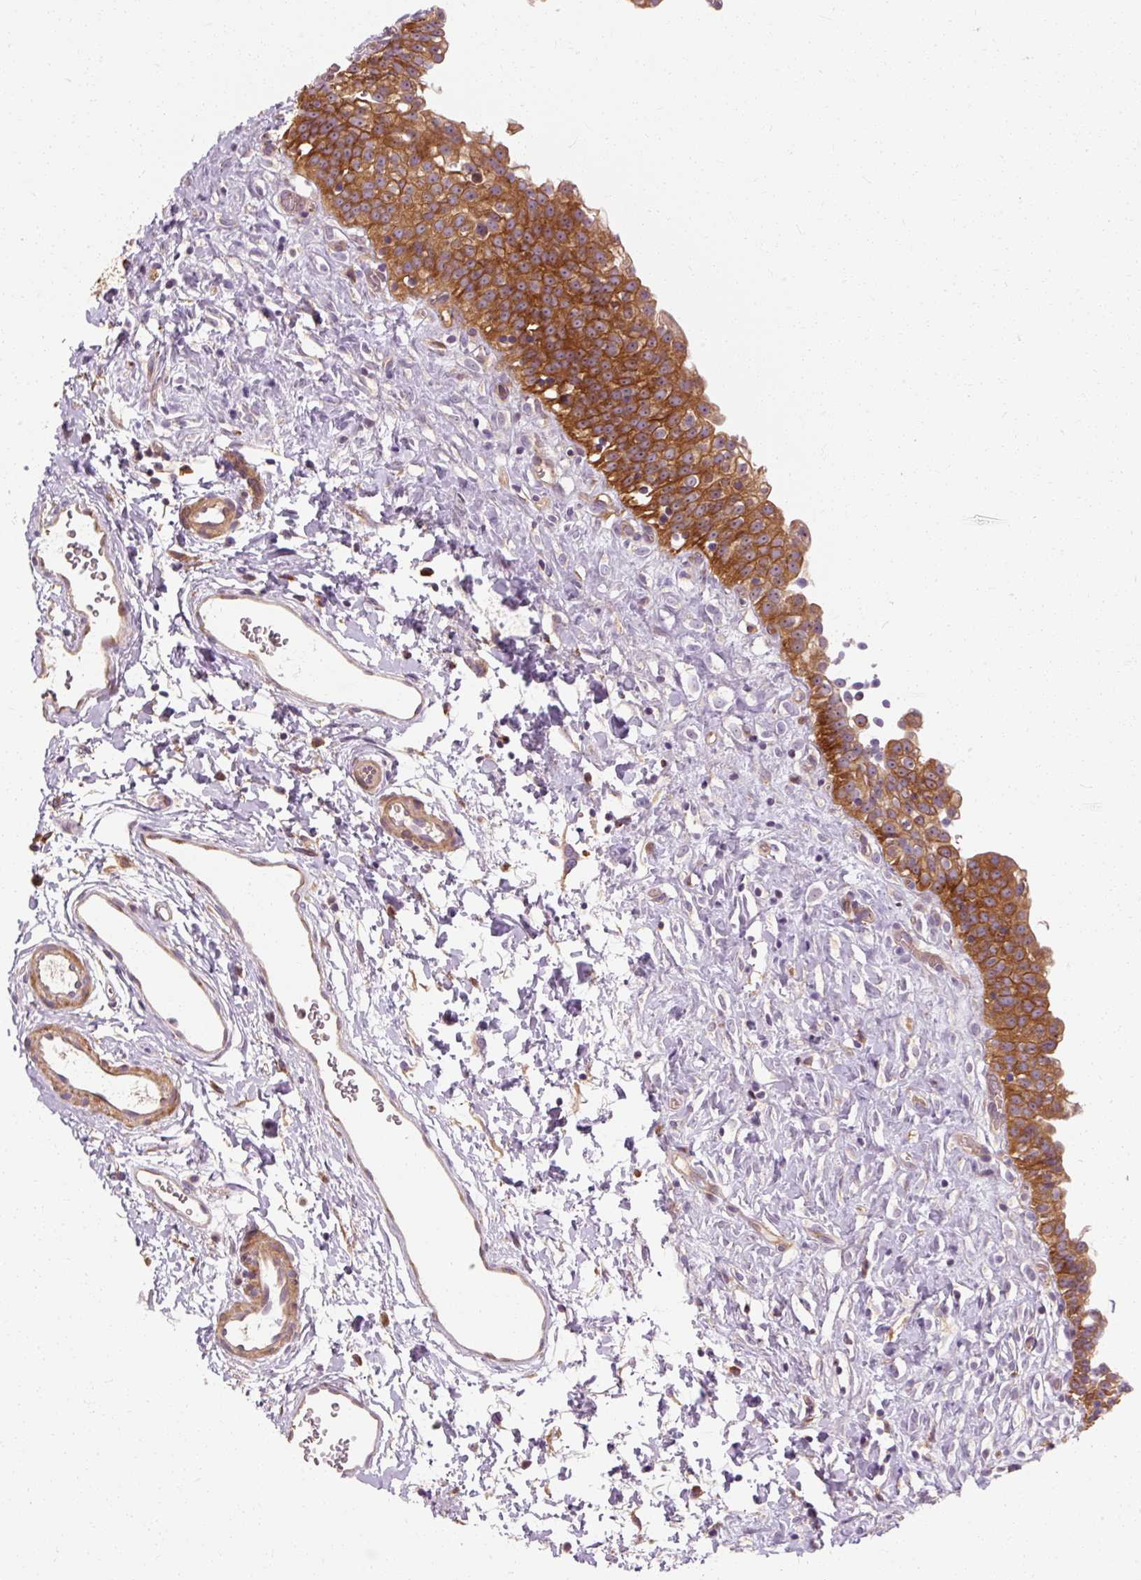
{"staining": {"intensity": "strong", "quantity": ">75%", "location": "cytoplasmic/membranous"}, "tissue": "urinary bladder", "cell_type": "Urothelial cells", "image_type": "normal", "snomed": [{"axis": "morphology", "description": "Normal tissue, NOS"}, {"axis": "topography", "description": "Urinary bladder"}], "caption": "Protein staining of unremarkable urinary bladder demonstrates strong cytoplasmic/membranous staining in approximately >75% of urothelial cells. The staining was performed using DAB (3,3'-diaminobenzidine), with brown indicating positive protein expression. Nuclei are stained blue with hematoxylin.", "gene": "TBC1D4", "patient": {"sex": "male", "age": 51}}